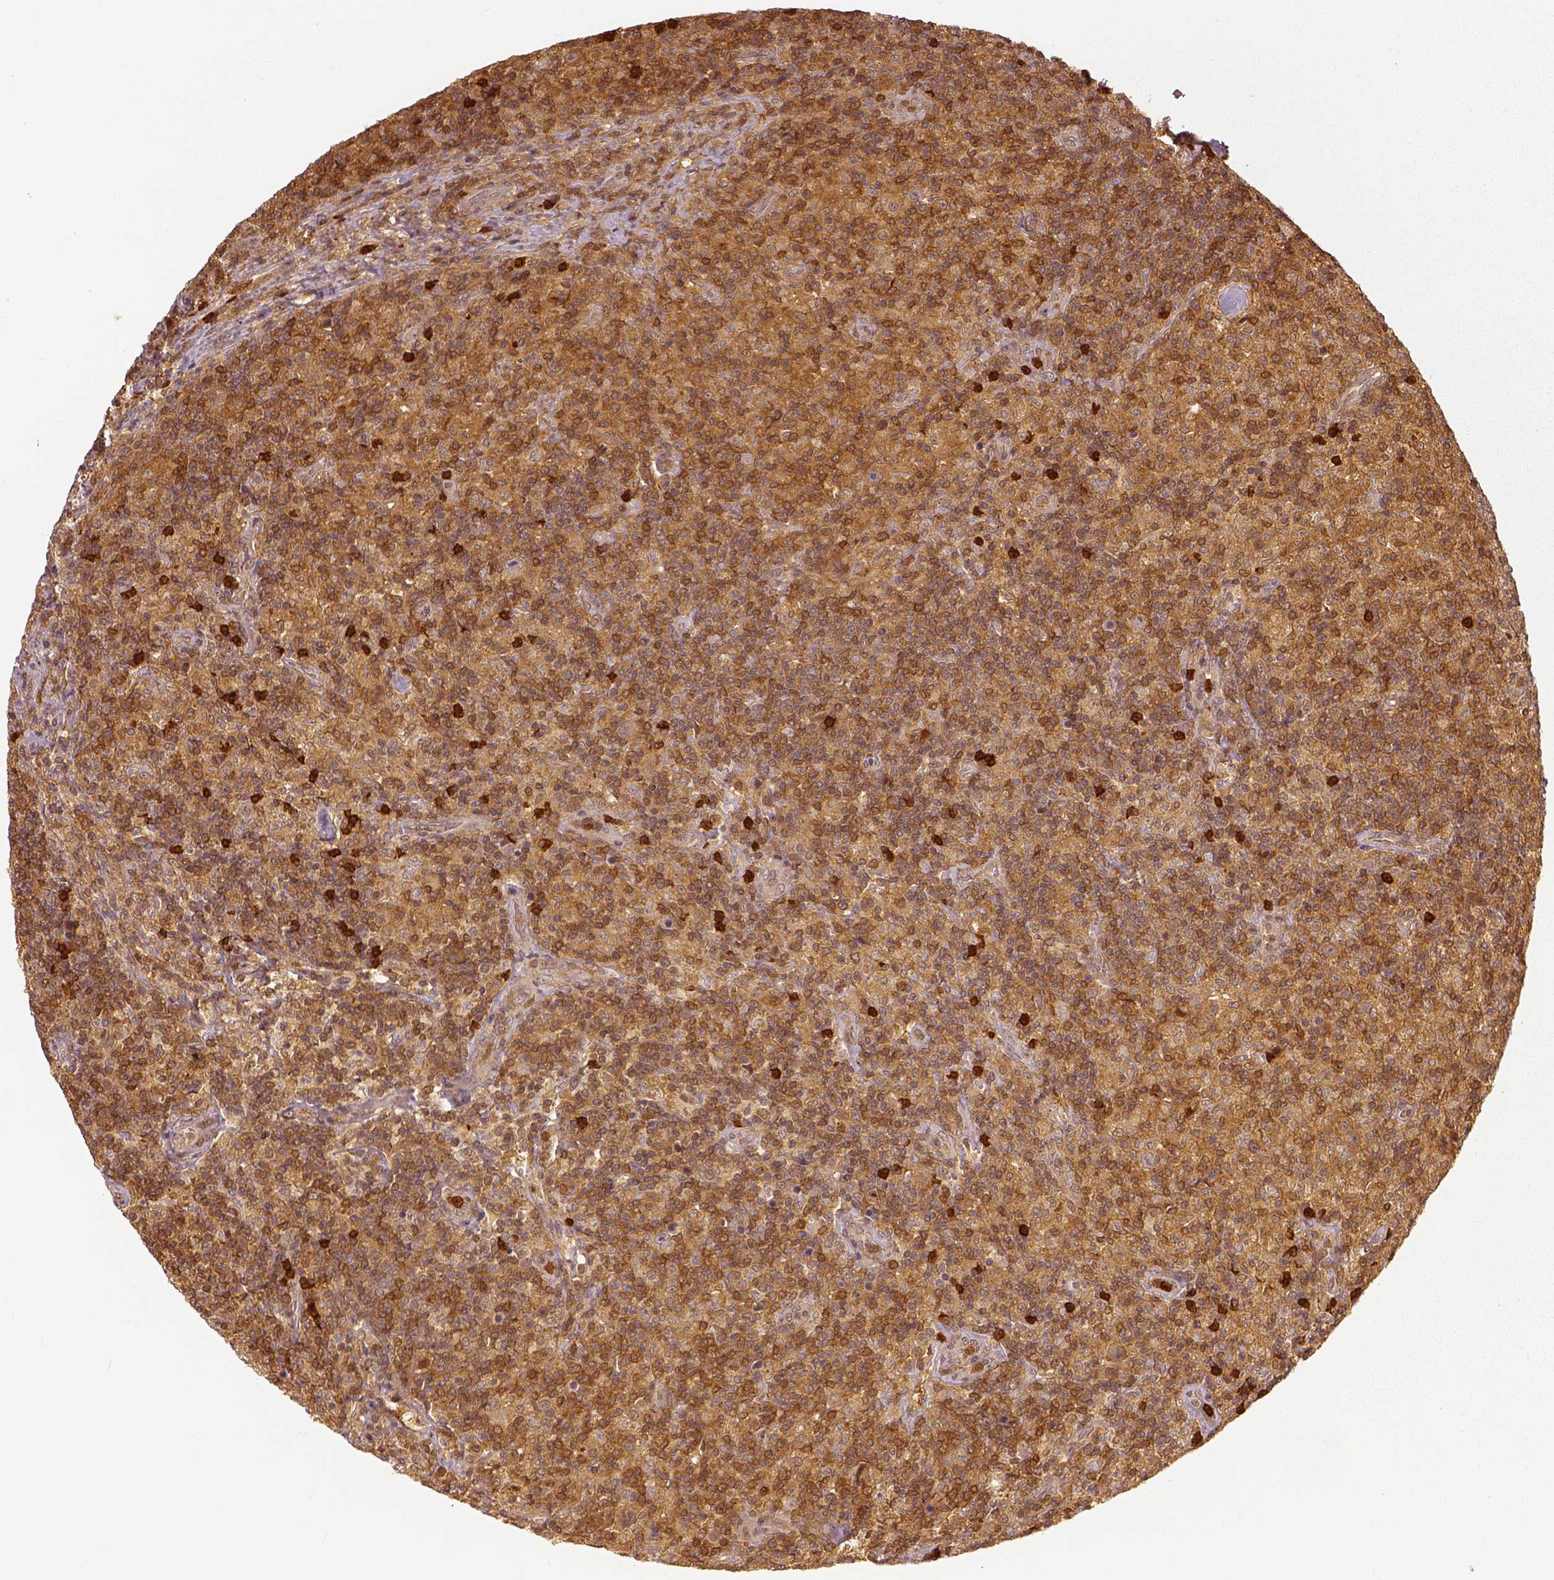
{"staining": {"intensity": "moderate", "quantity": ">75%", "location": "cytoplasmic/membranous"}, "tissue": "lymphoma", "cell_type": "Tumor cells", "image_type": "cancer", "snomed": [{"axis": "morphology", "description": "Hodgkin's disease, NOS"}, {"axis": "topography", "description": "Lymph node"}], "caption": "Lymphoma stained with immunohistochemistry exhibits moderate cytoplasmic/membranous positivity in approximately >75% of tumor cells.", "gene": "GPI", "patient": {"sex": "male", "age": 70}}